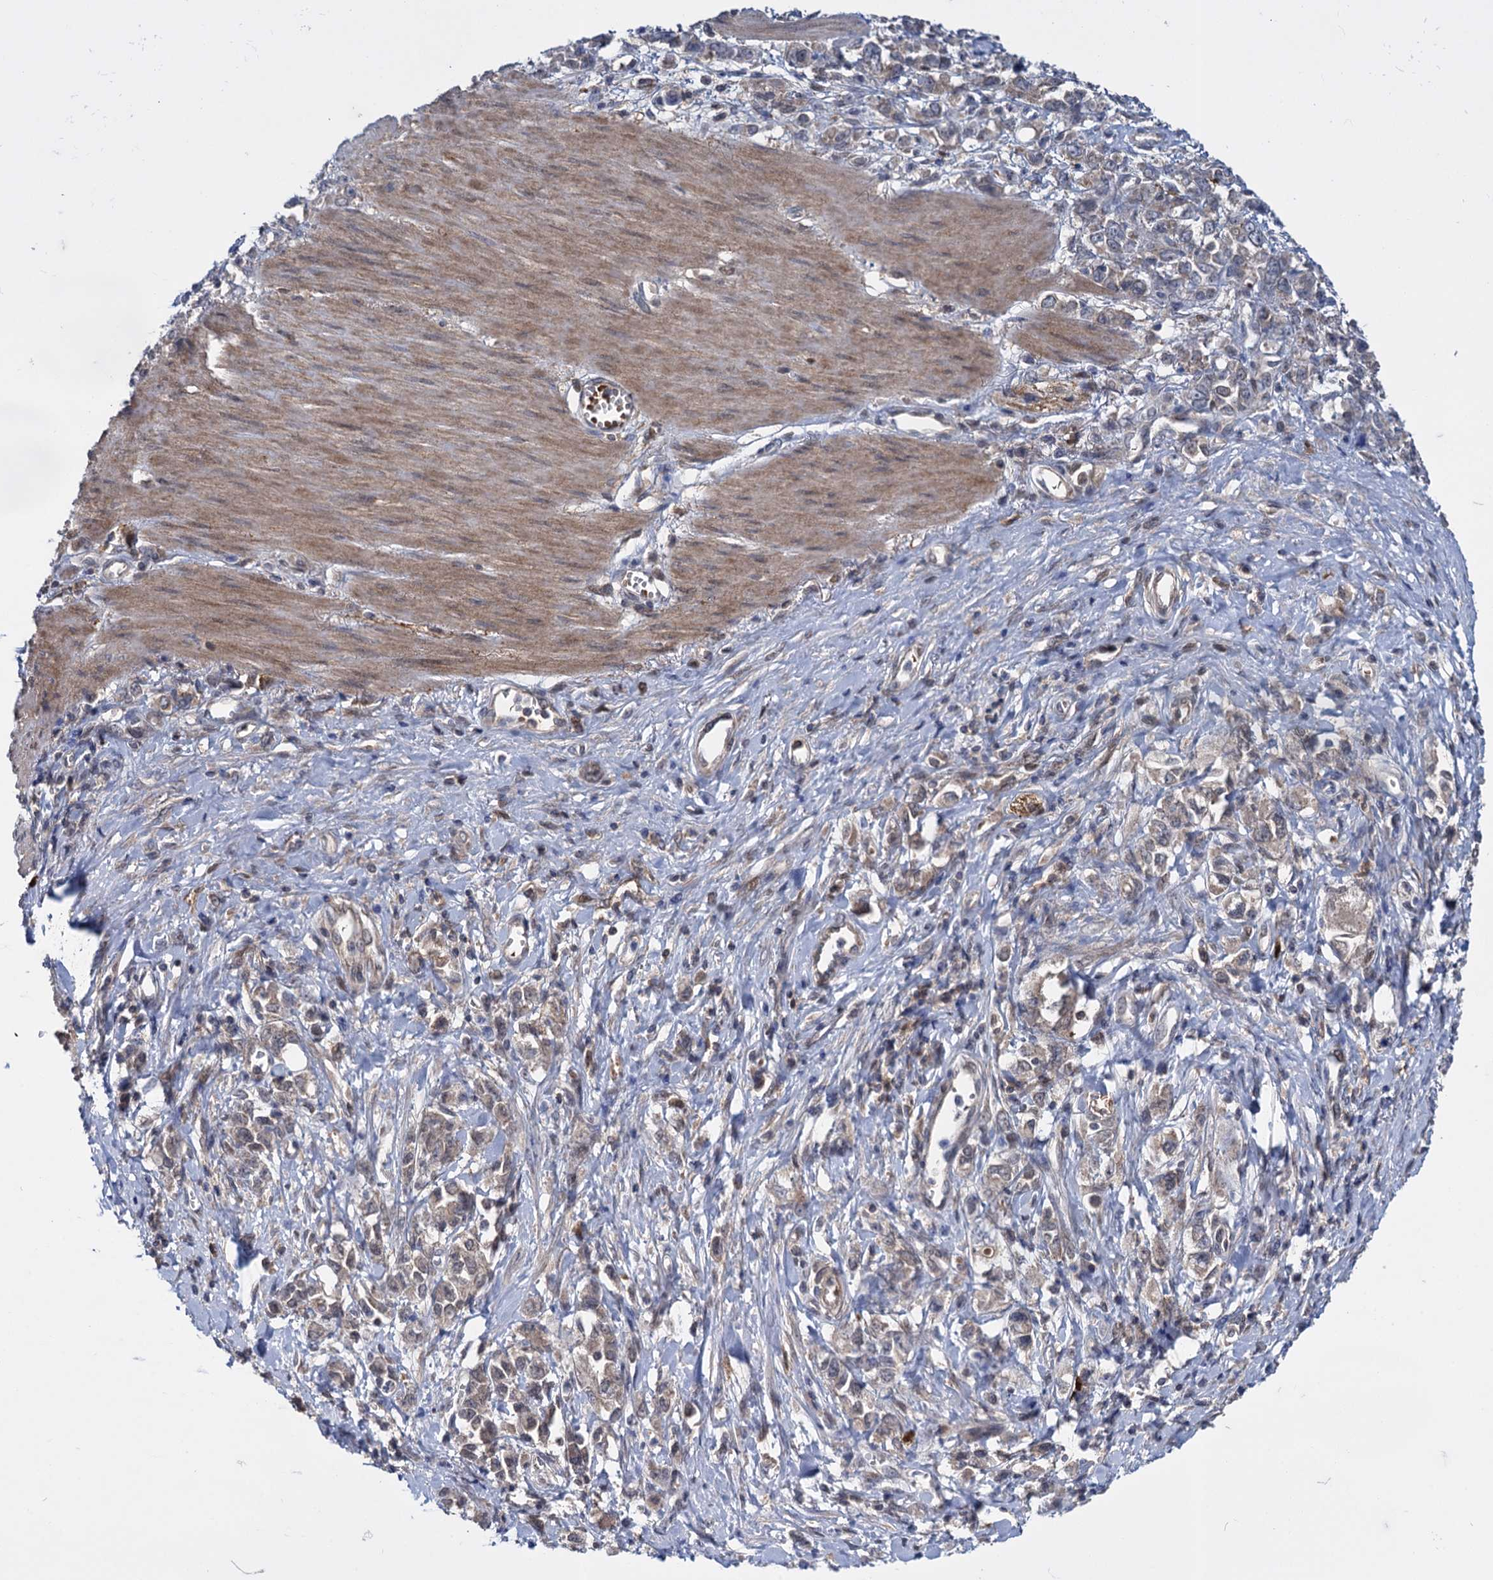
{"staining": {"intensity": "weak", "quantity": "<25%", "location": "cytoplasmic/membranous"}, "tissue": "stomach cancer", "cell_type": "Tumor cells", "image_type": "cancer", "snomed": [{"axis": "morphology", "description": "Adenocarcinoma, NOS"}, {"axis": "topography", "description": "Stomach"}], "caption": "This is a image of immunohistochemistry staining of stomach cancer (adenocarcinoma), which shows no positivity in tumor cells. Brightfield microscopy of IHC stained with DAB (brown) and hematoxylin (blue), captured at high magnification.", "gene": "GLO1", "patient": {"sex": "female", "age": 76}}